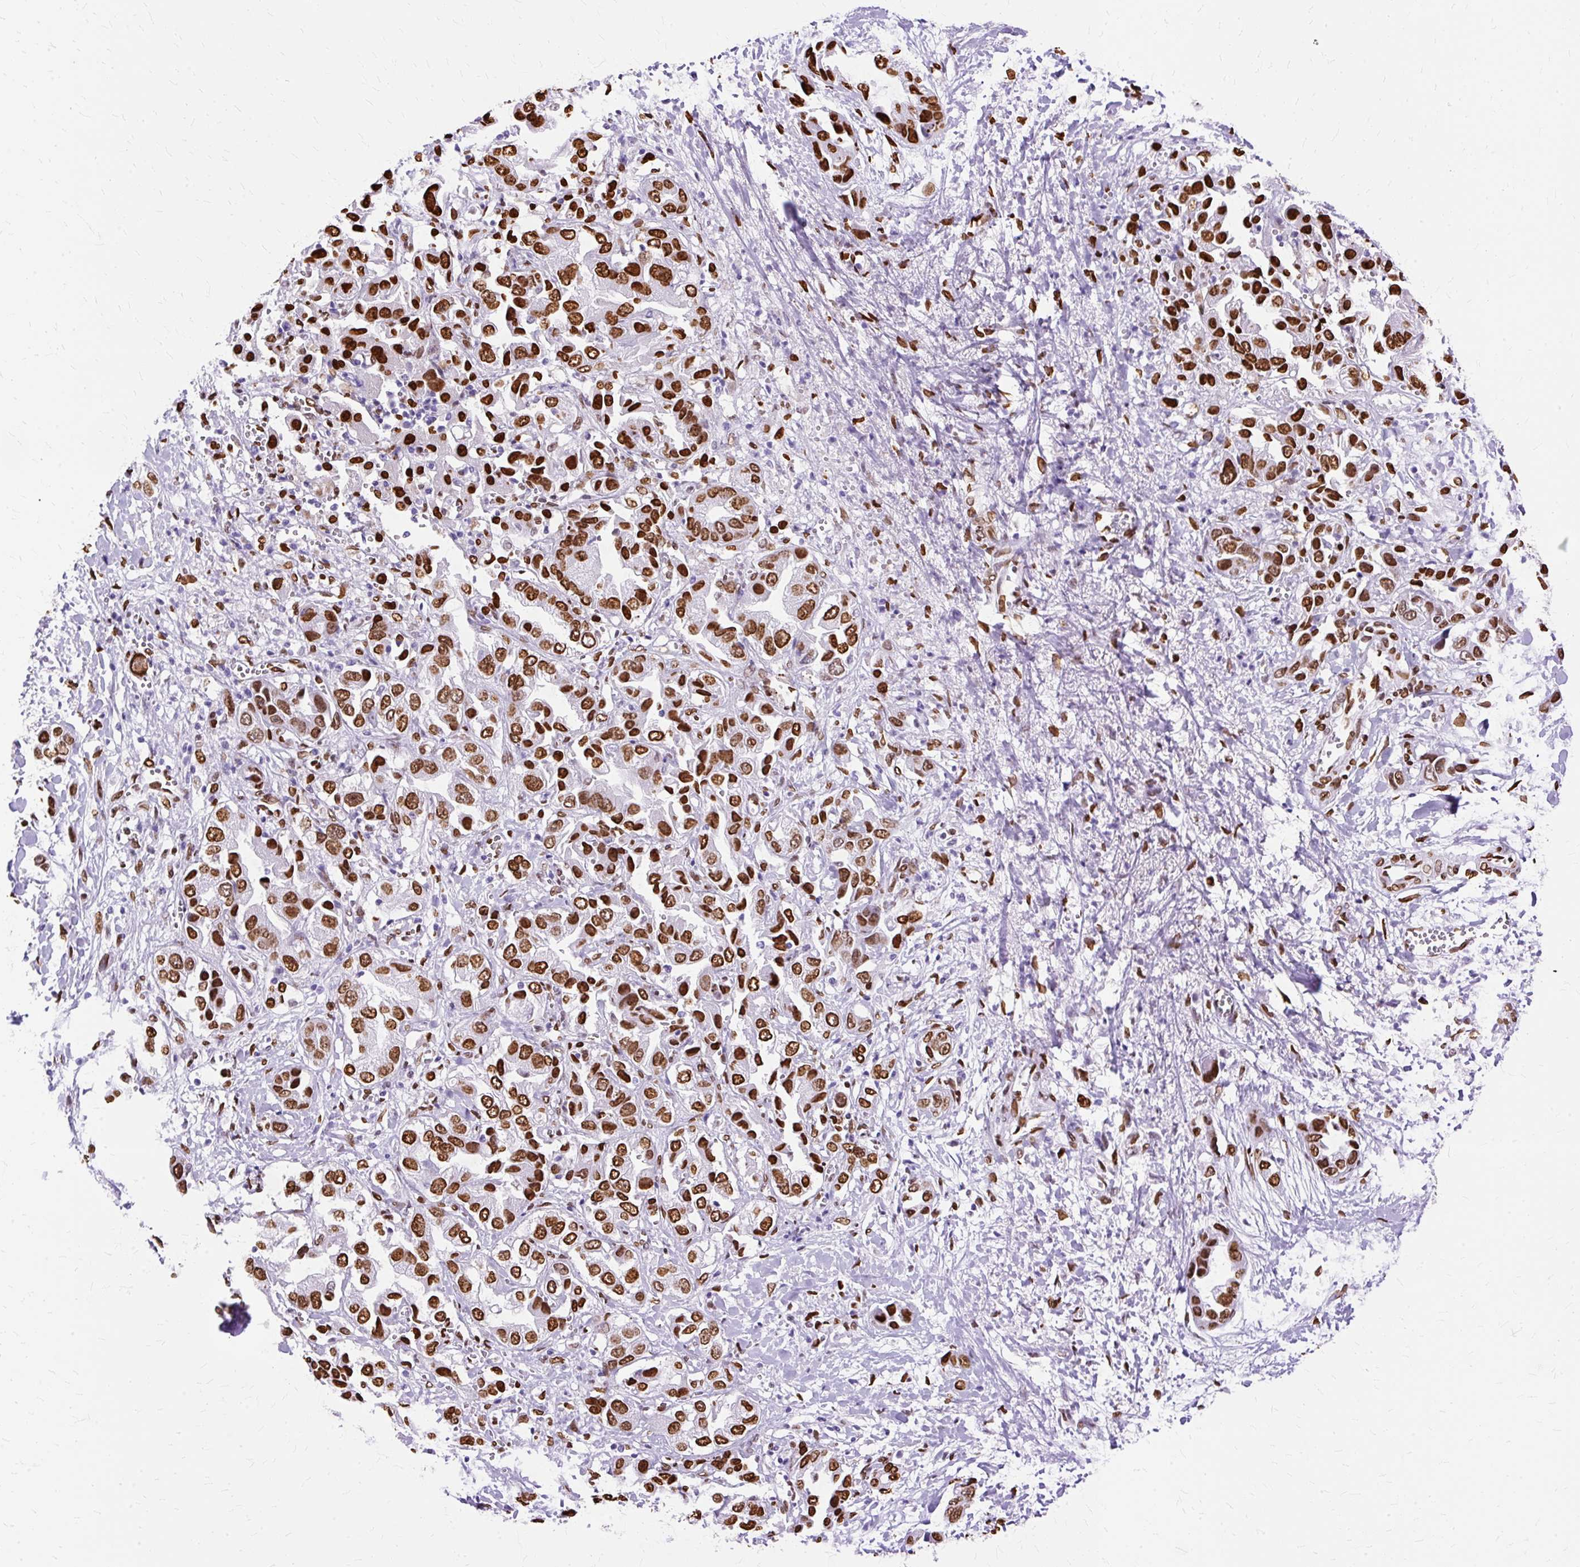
{"staining": {"intensity": "strong", "quantity": ">75%", "location": "nuclear"}, "tissue": "liver cancer", "cell_type": "Tumor cells", "image_type": "cancer", "snomed": [{"axis": "morphology", "description": "Cholangiocarcinoma"}, {"axis": "topography", "description": "Liver"}], "caption": "A high-resolution photomicrograph shows immunohistochemistry staining of cholangiocarcinoma (liver), which exhibits strong nuclear positivity in approximately >75% of tumor cells.", "gene": "TMEM184C", "patient": {"sex": "female", "age": 52}}